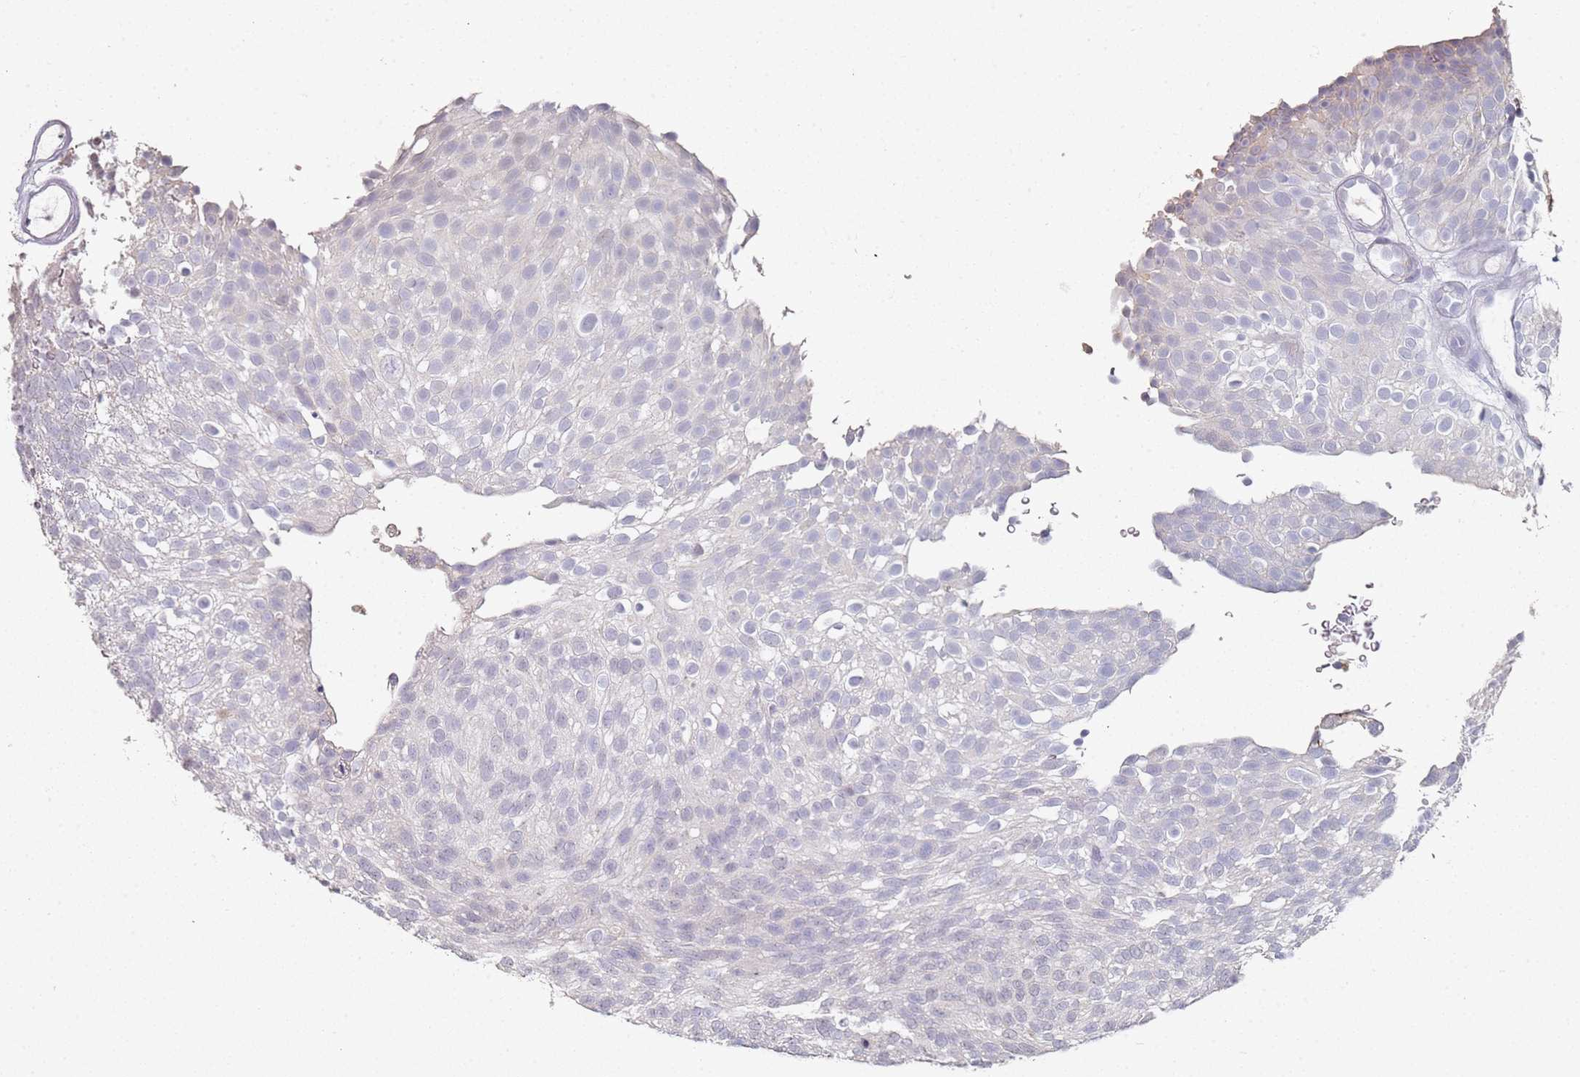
{"staining": {"intensity": "negative", "quantity": "none", "location": "none"}, "tissue": "urothelial cancer", "cell_type": "Tumor cells", "image_type": "cancer", "snomed": [{"axis": "morphology", "description": "Urothelial carcinoma, Low grade"}, {"axis": "topography", "description": "Urinary bladder"}], "caption": "Immunohistochemistry of human urothelial cancer reveals no expression in tumor cells.", "gene": "DNAH11", "patient": {"sex": "male", "age": 78}}